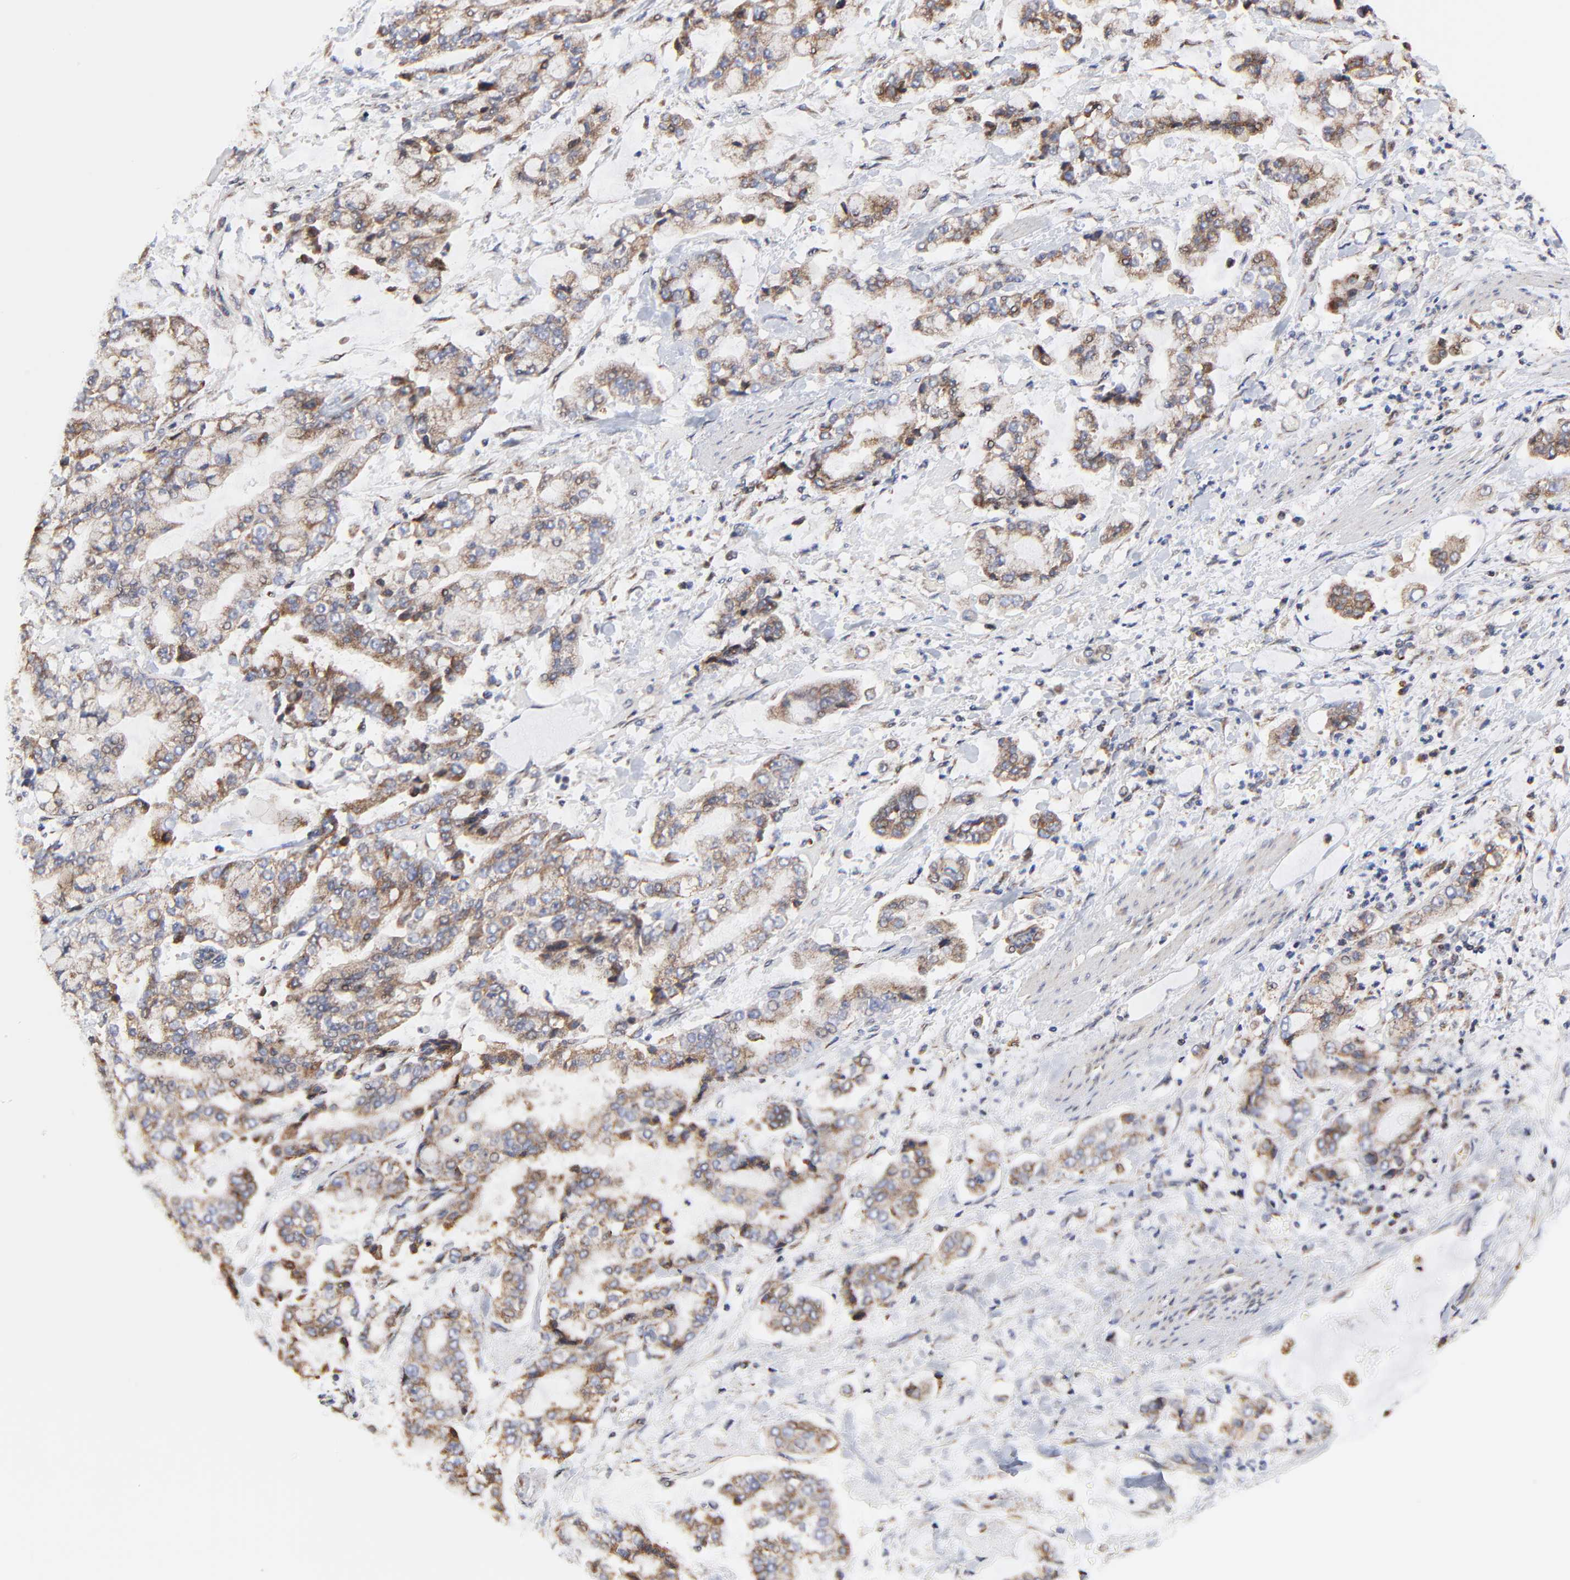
{"staining": {"intensity": "weak", "quantity": ">75%", "location": "cytoplasmic/membranous"}, "tissue": "stomach cancer", "cell_type": "Tumor cells", "image_type": "cancer", "snomed": [{"axis": "morphology", "description": "Normal tissue, NOS"}, {"axis": "morphology", "description": "Adenocarcinoma, NOS"}, {"axis": "topography", "description": "Stomach, upper"}, {"axis": "topography", "description": "Stomach"}], "caption": "About >75% of tumor cells in human adenocarcinoma (stomach) show weak cytoplasmic/membranous protein staining as visualized by brown immunohistochemical staining.", "gene": "ZNF550", "patient": {"sex": "male", "age": 76}}